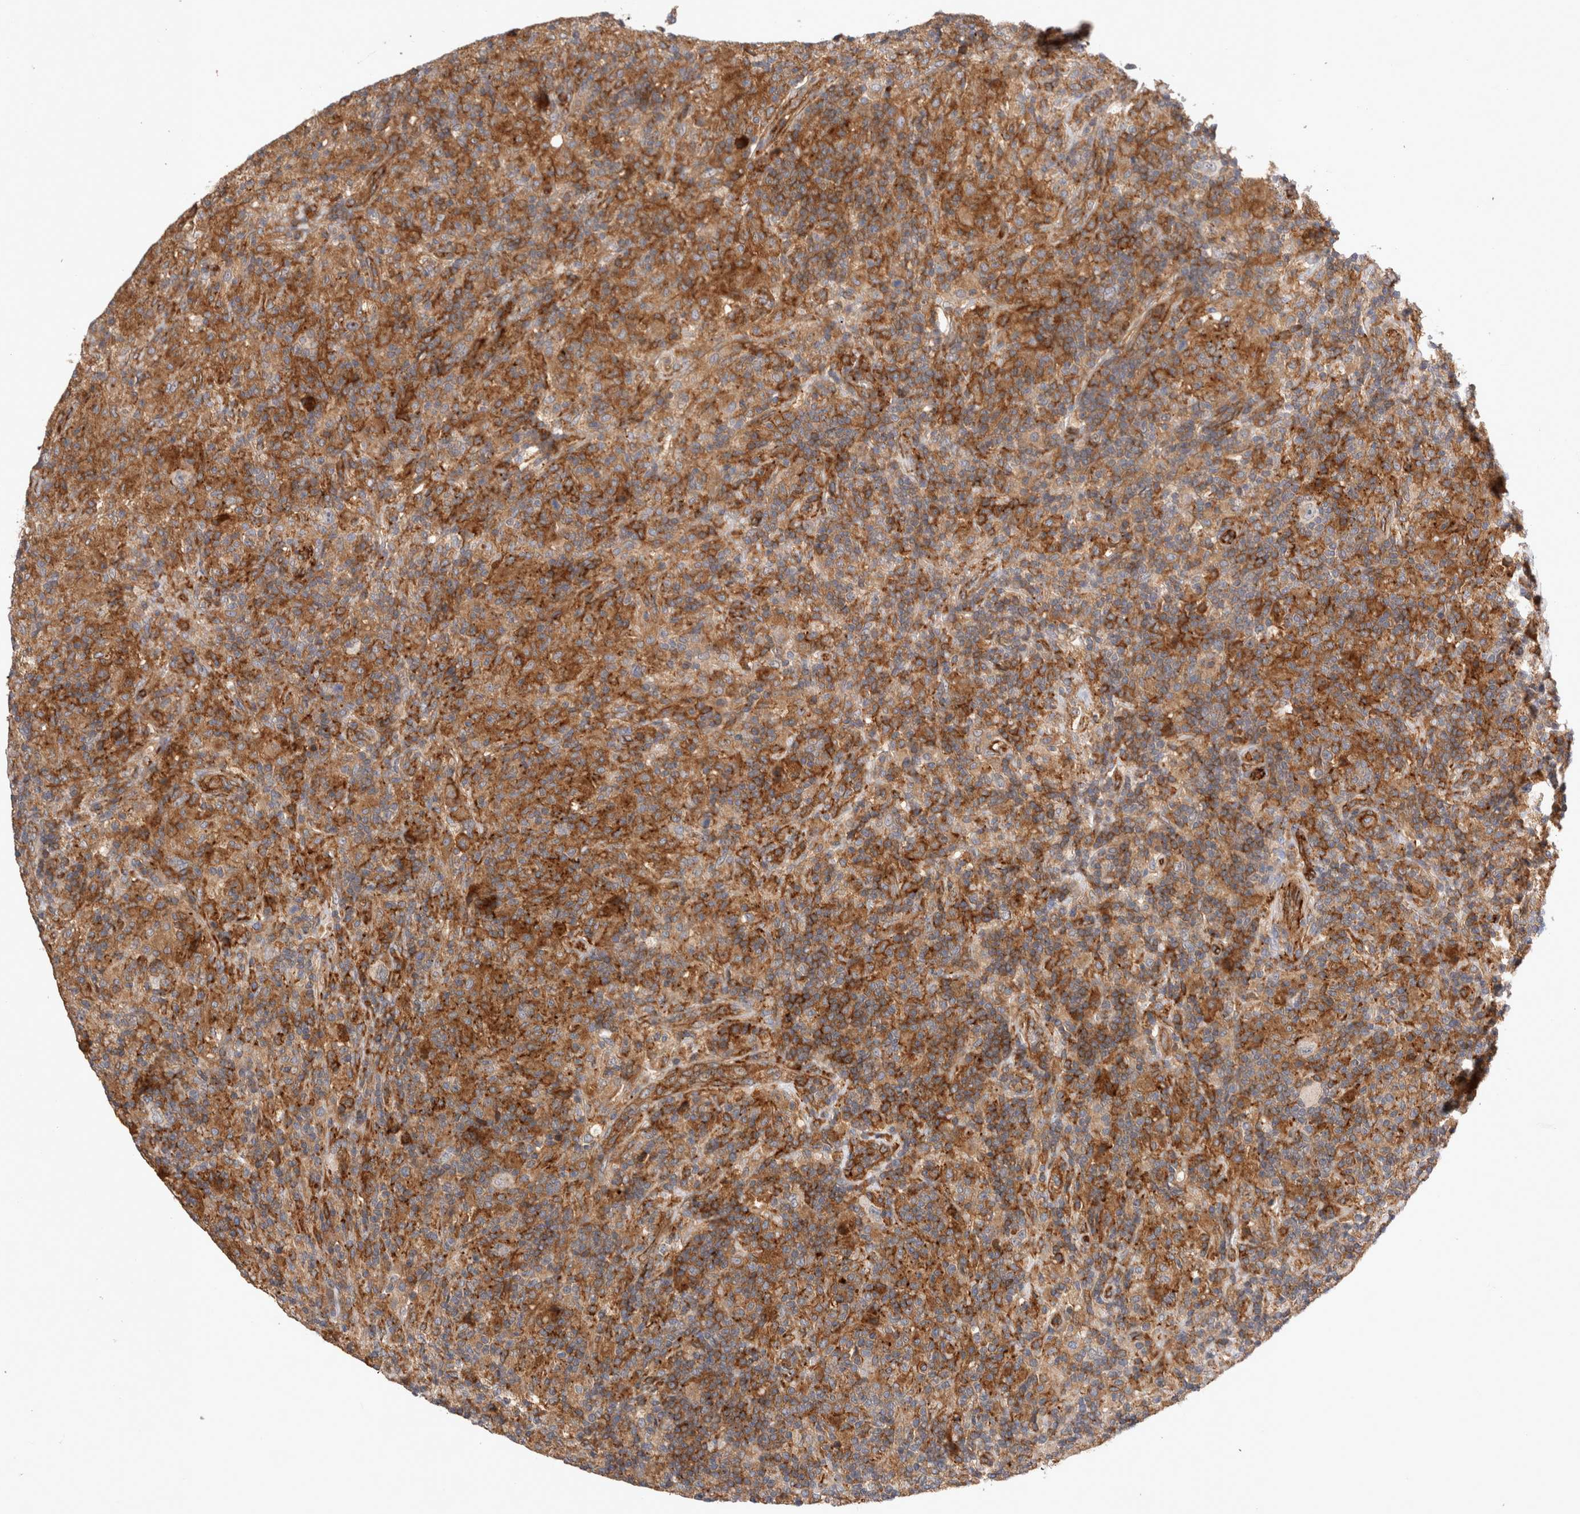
{"staining": {"intensity": "negative", "quantity": "none", "location": "none"}, "tissue": "lymphoma", "cell_type": "Tumor cells", "image_type": "cancer", "snomed": [{"axis": "morphology", "description": "Hodgkin's disease, NOS"}, {"axis": "topography", "description": "Lymph node"}], "caption": "An image of human lymphoma is negative for staining in tumor cells.", "gene": "BNIP2", "patient": {"sex": "male", "age": 70}}